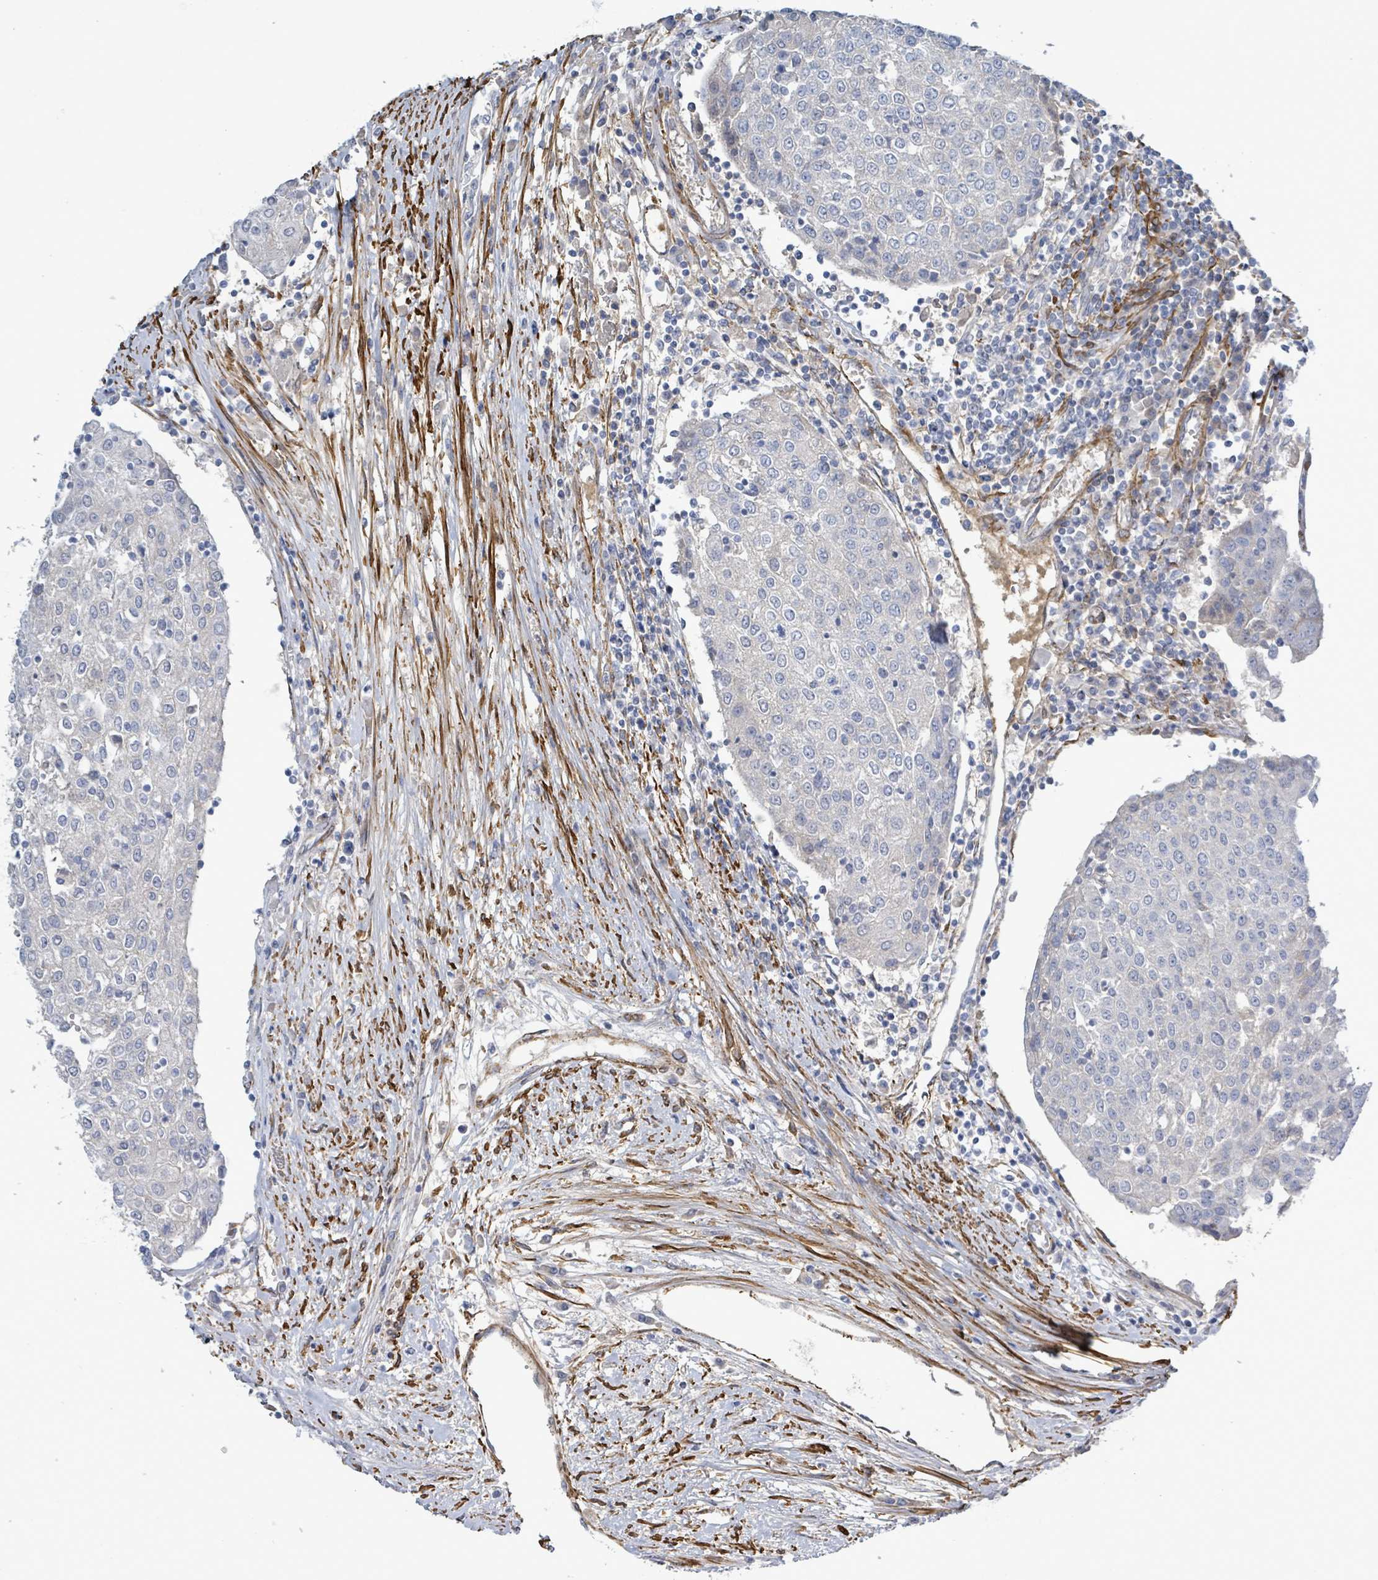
{"staining": {"intensity": "negative", "quantity": "none", "location": "none"}, "tissue": "urothelial cancer", "cell_type": "Tumor cells", "image_type": "cancer", "snomed": [{"axis": "morphology", "description": "Urothelial carcinoma, High grade"}, {"axis": "topography", "description": "Urinary bladder"}], "caption": "Immunohistochemistry image of neoplastic tissue: urothelial cancer stained with DAB (3,3'-diaminobenzidine) reveals no significant protein positivity in tumor cells. (DAB (3,3'-diaminobenzidine) immunohistochemistry, high magnification).", "gene": "DMRTC1B", "patient": {"sex": "female", "age": 85}}